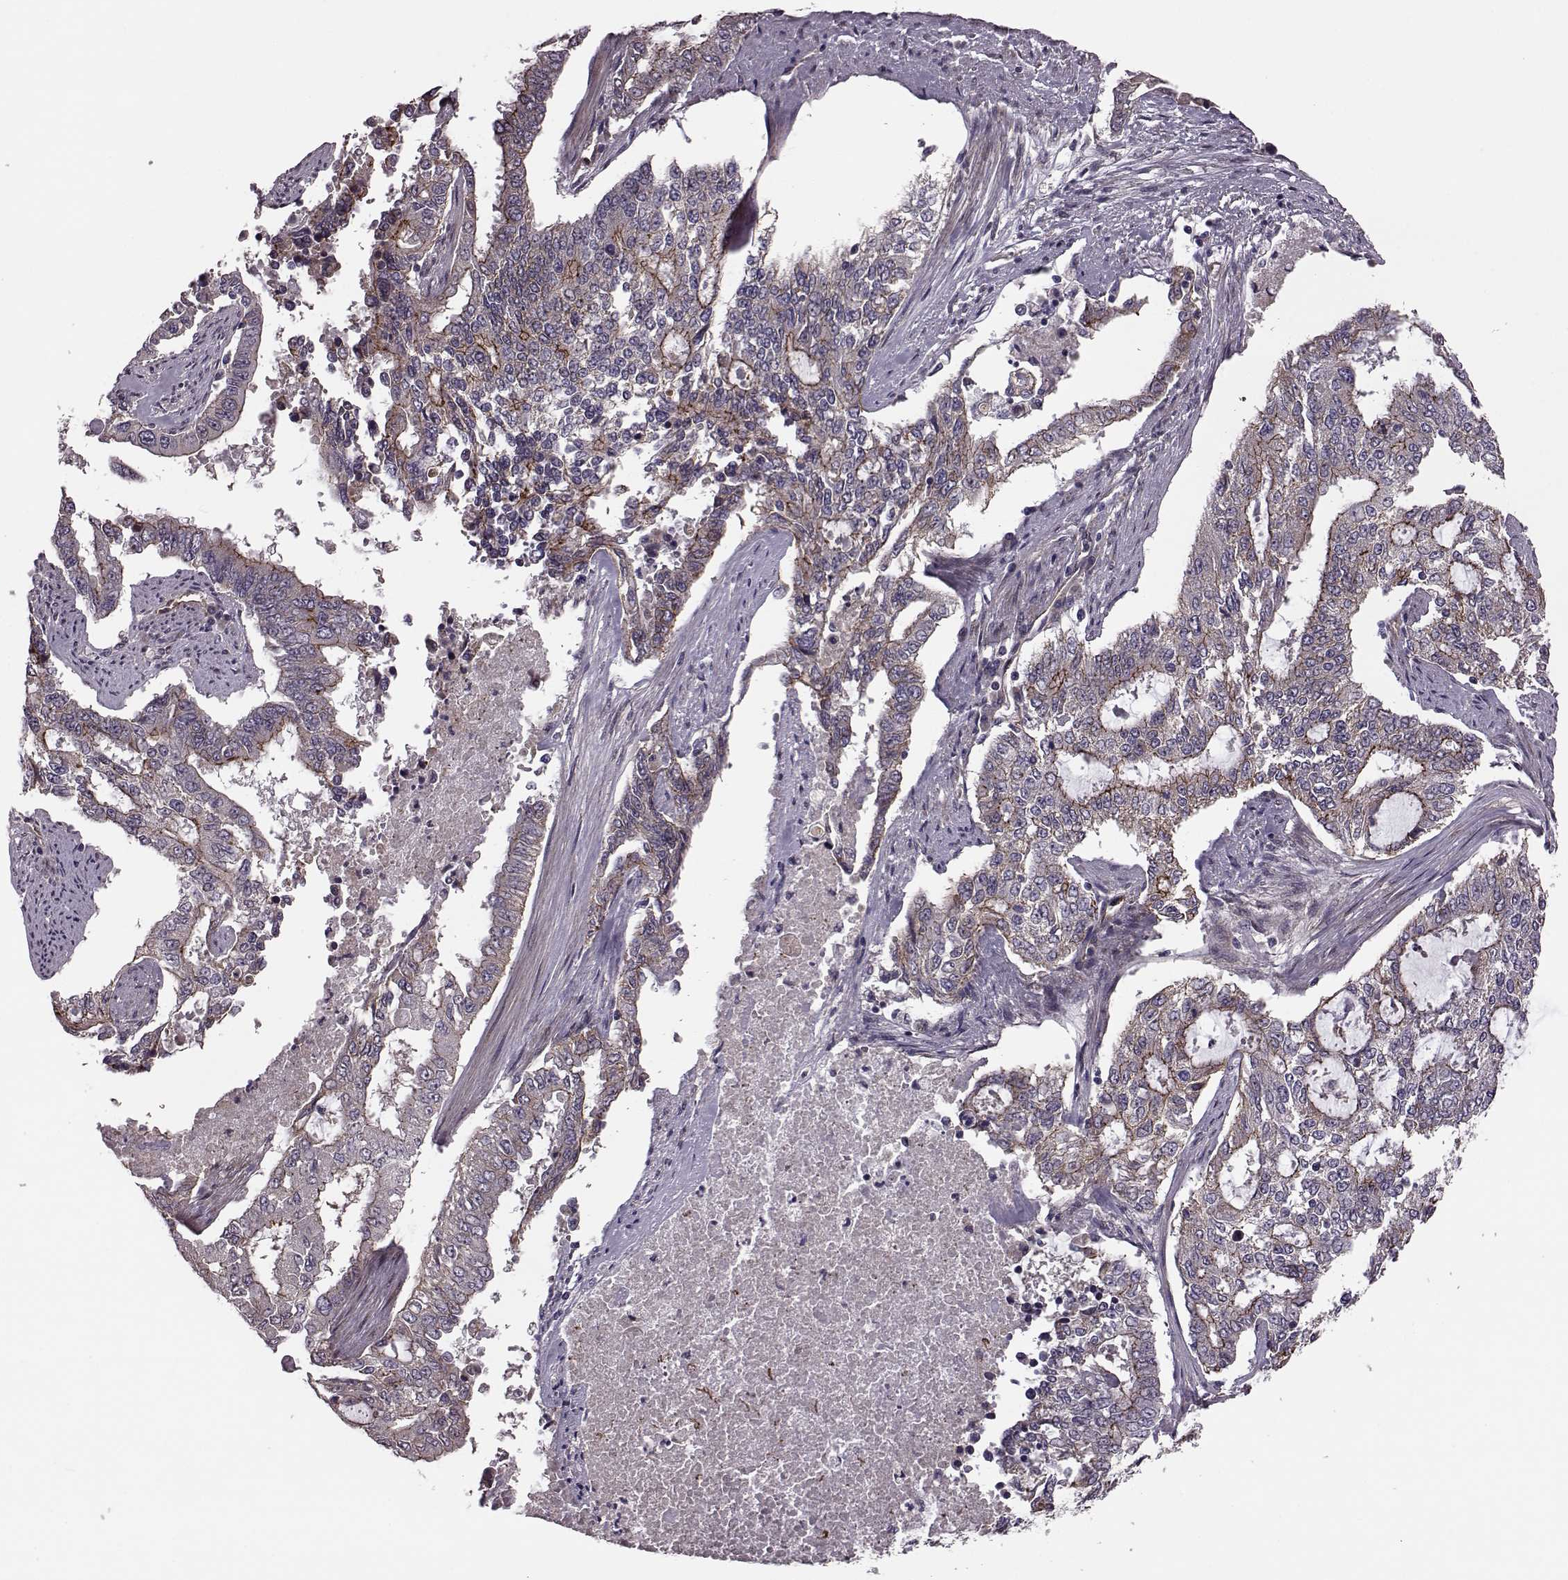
{"staining": {"intensity": "strong", "quantity": "25%-75%", "location": "cytoplasmic/membranous"}, "tissue": "endometrial cancer", "cell_type": "Tumor cells", "image_type": "cancer", "snomed": [{"axis": "morphology", "description": "Adenocarcinoma, NOS"}, {"axis": "topography", "description": "Uterus"}], "caption": "Protein staining displays strong cytoplasmic/membranous expression in approximately 25%-75% of tumor cells in adenocarcinoma (endometrial). The staining is performed using DAB (3,3'-diaminobenzidine) brown chromogen to label protein expression. The nuclei are counter-stained blue using hematoxylin.", "gene": "SYNPO", "patient": {"sex": "female", "age": 59}}